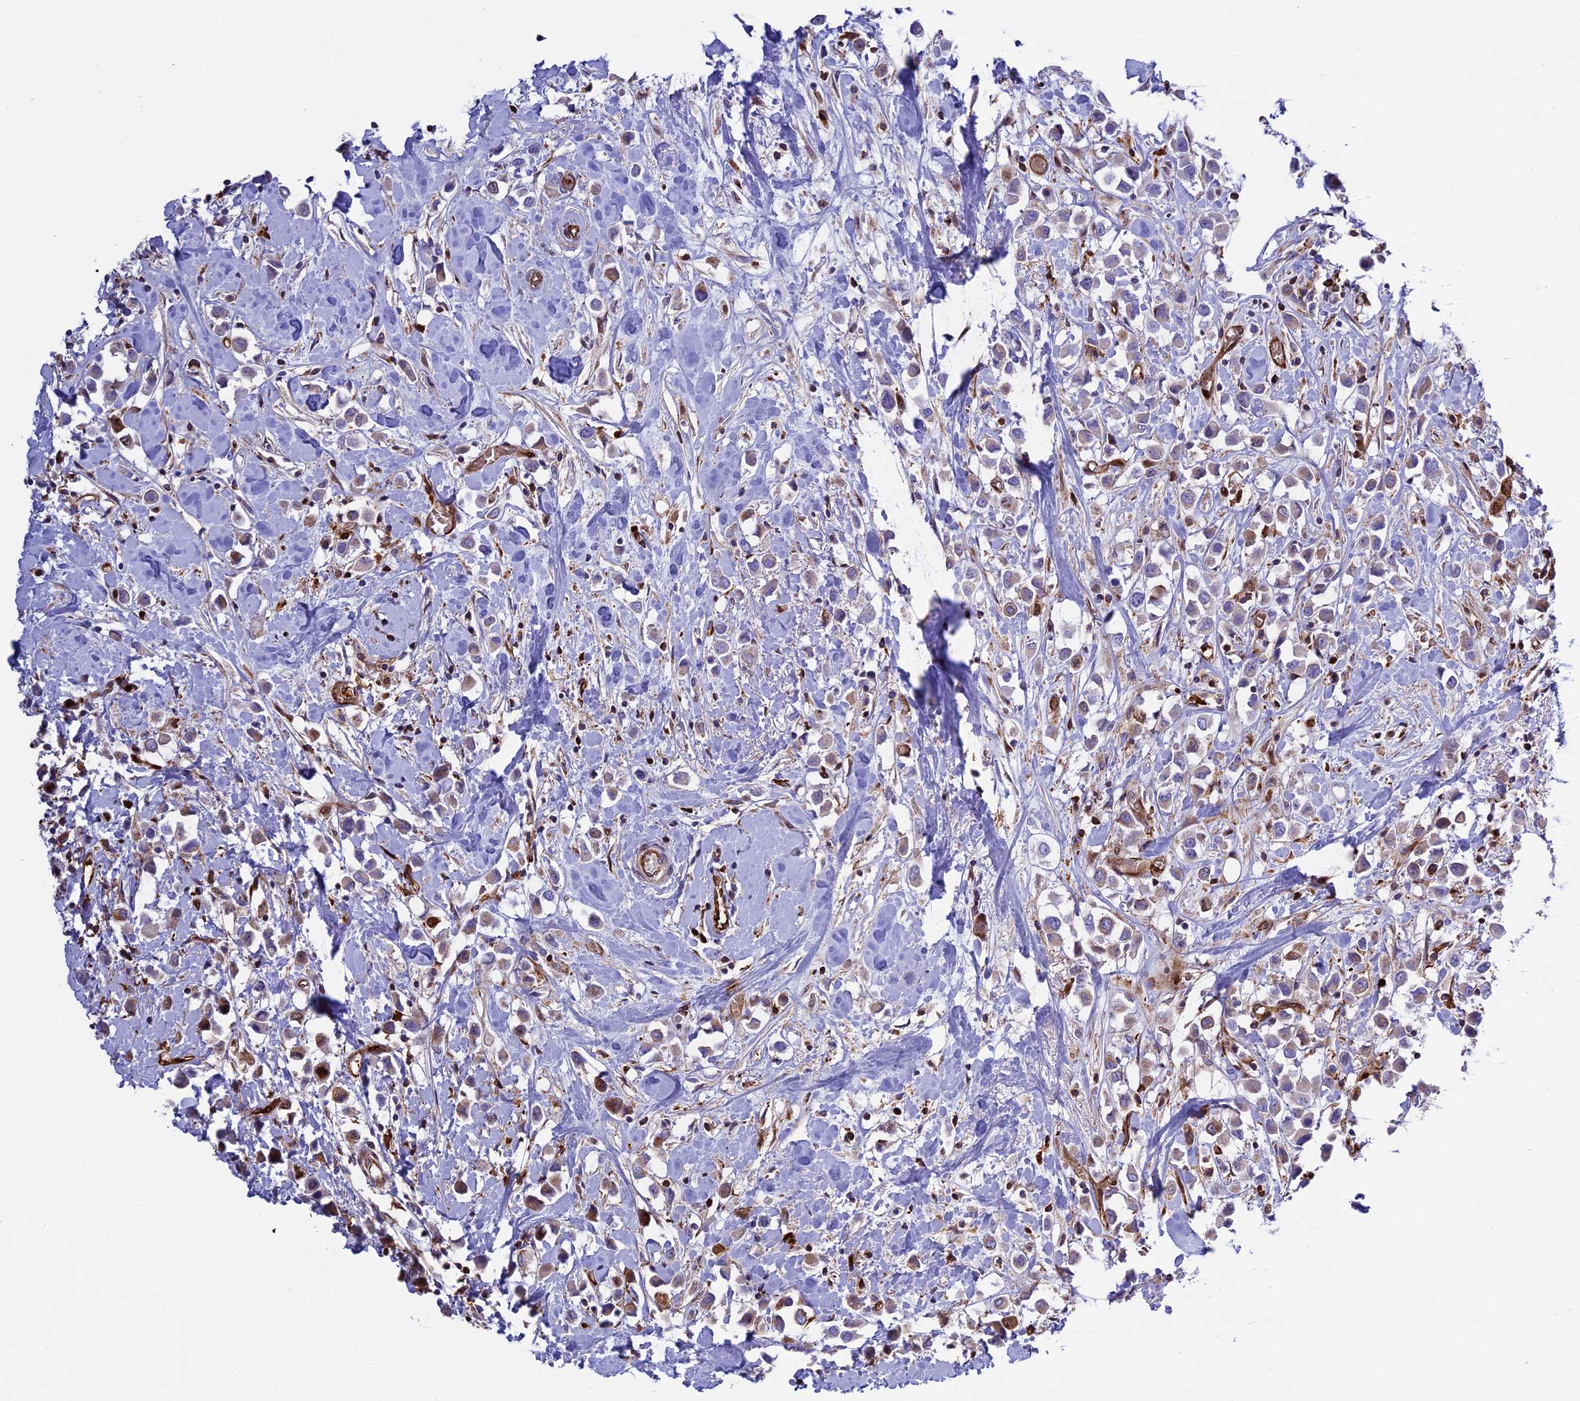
{"staining": {"intensity": "weak", "quantity": "25%-75%", "location": "cytoplasmic/membranous"}, "tissue": "breast cancer", "cell_type": "Tumor cells", "image_type": "cancer", "snomed": [{"axis": "morphology", "description": "Duct carcinoma"}, {"axis": "topography", "description": "Breast"}], "caption": "High-power microscopy captured an IHC micrograph of breast cancer (infiltrating ductal carcinoma), revealing weak cytoplasmic/membranous positivity in approximately 25%-75% of tumor cells.", "gene": "CD99L2", "patient": {"sex": "female", "age": 61}}